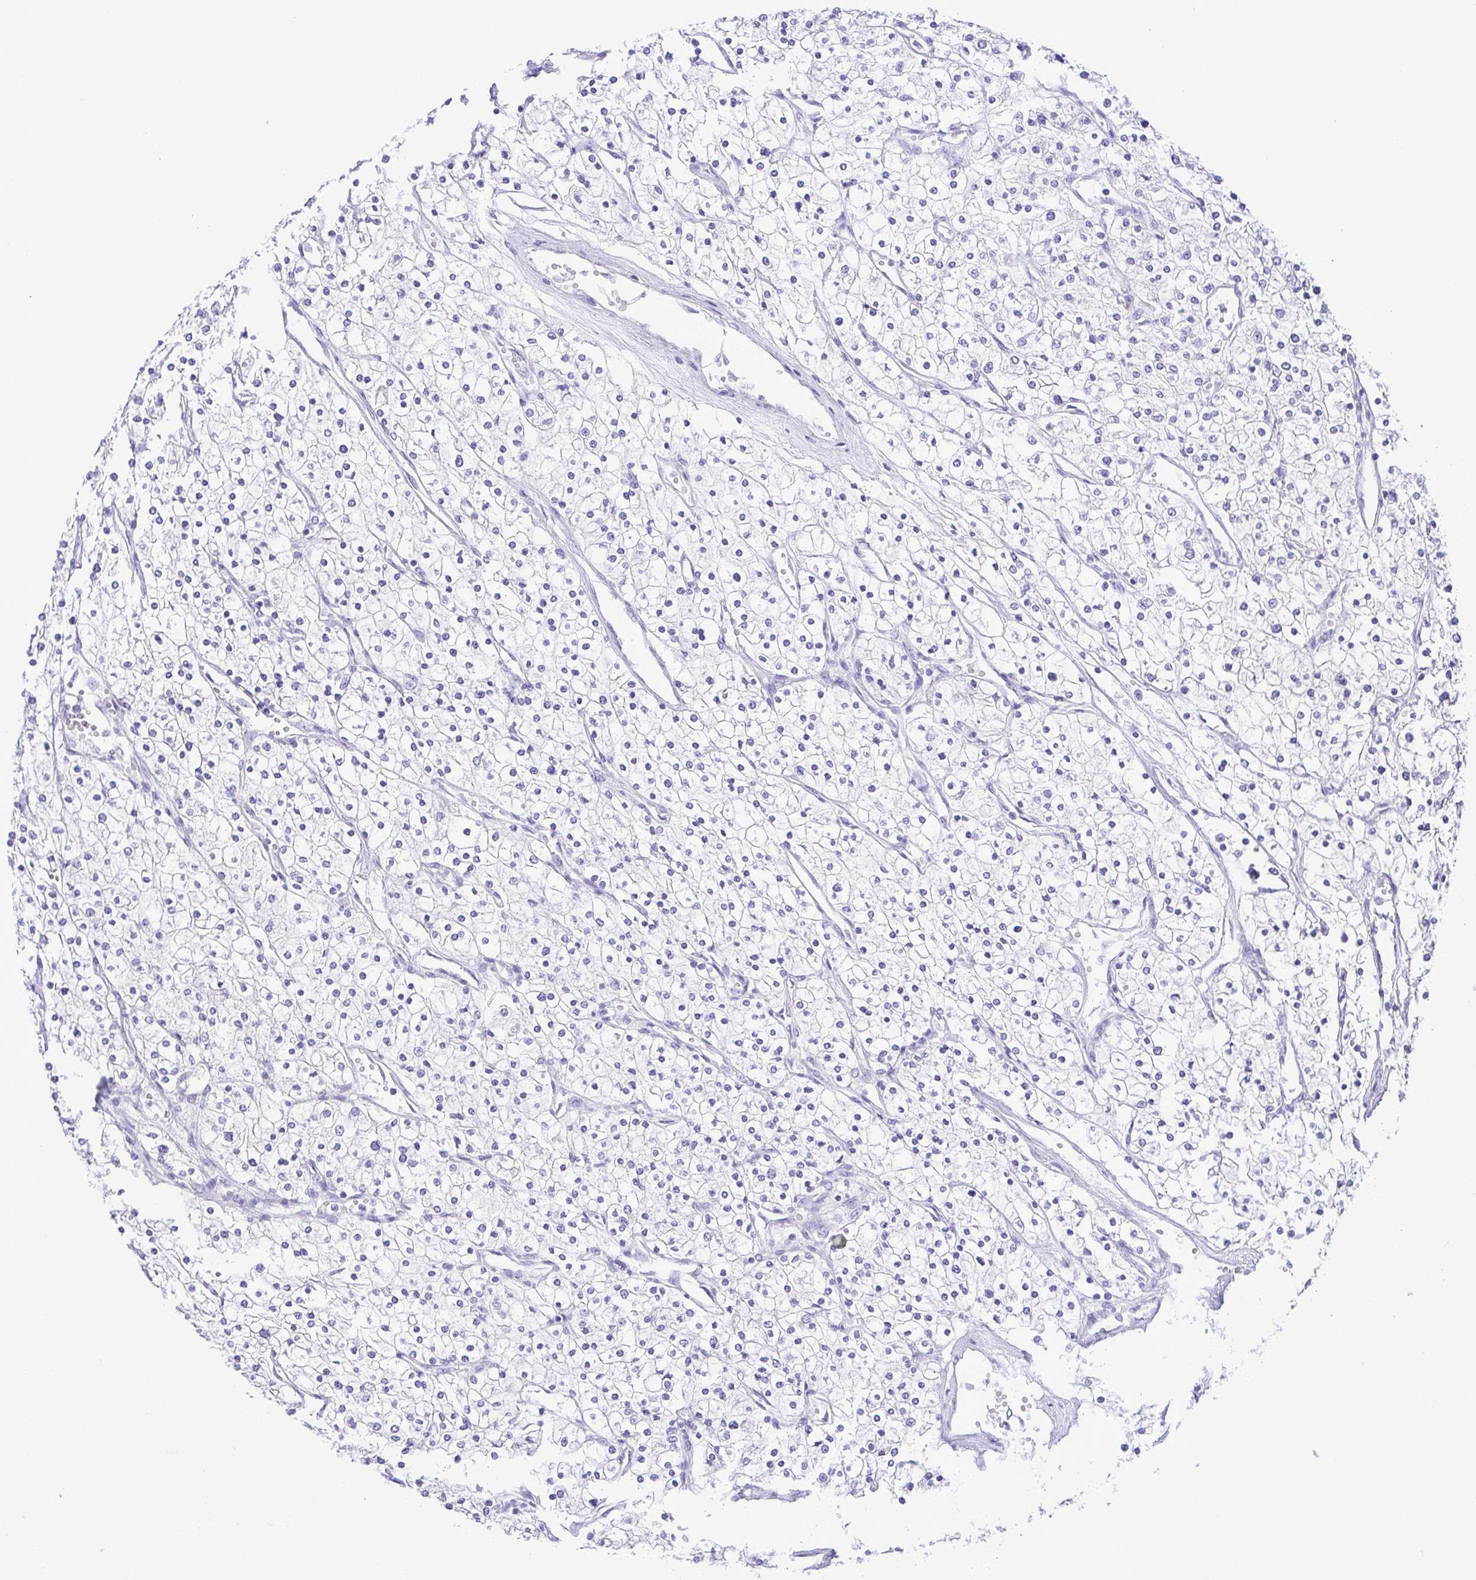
{"staining": {"intensity": "negative", "quantity": "none", "location": "none"}, "tissue": "renal cancer", "cell_type": "Tumor cells", "image_type": "cancer", "snomed": [{"axis": "morphology", "description": "Adenocarcinoma, NOS"}, {"axis": "topography", "description": "Kidney"}], "caption": "Immunohistochemical staining of human renal adenocarcinoma shows no significant positivity in tumor cells.", "gene": "GPR182", "patient": {"sex": "male", "age": 80}}